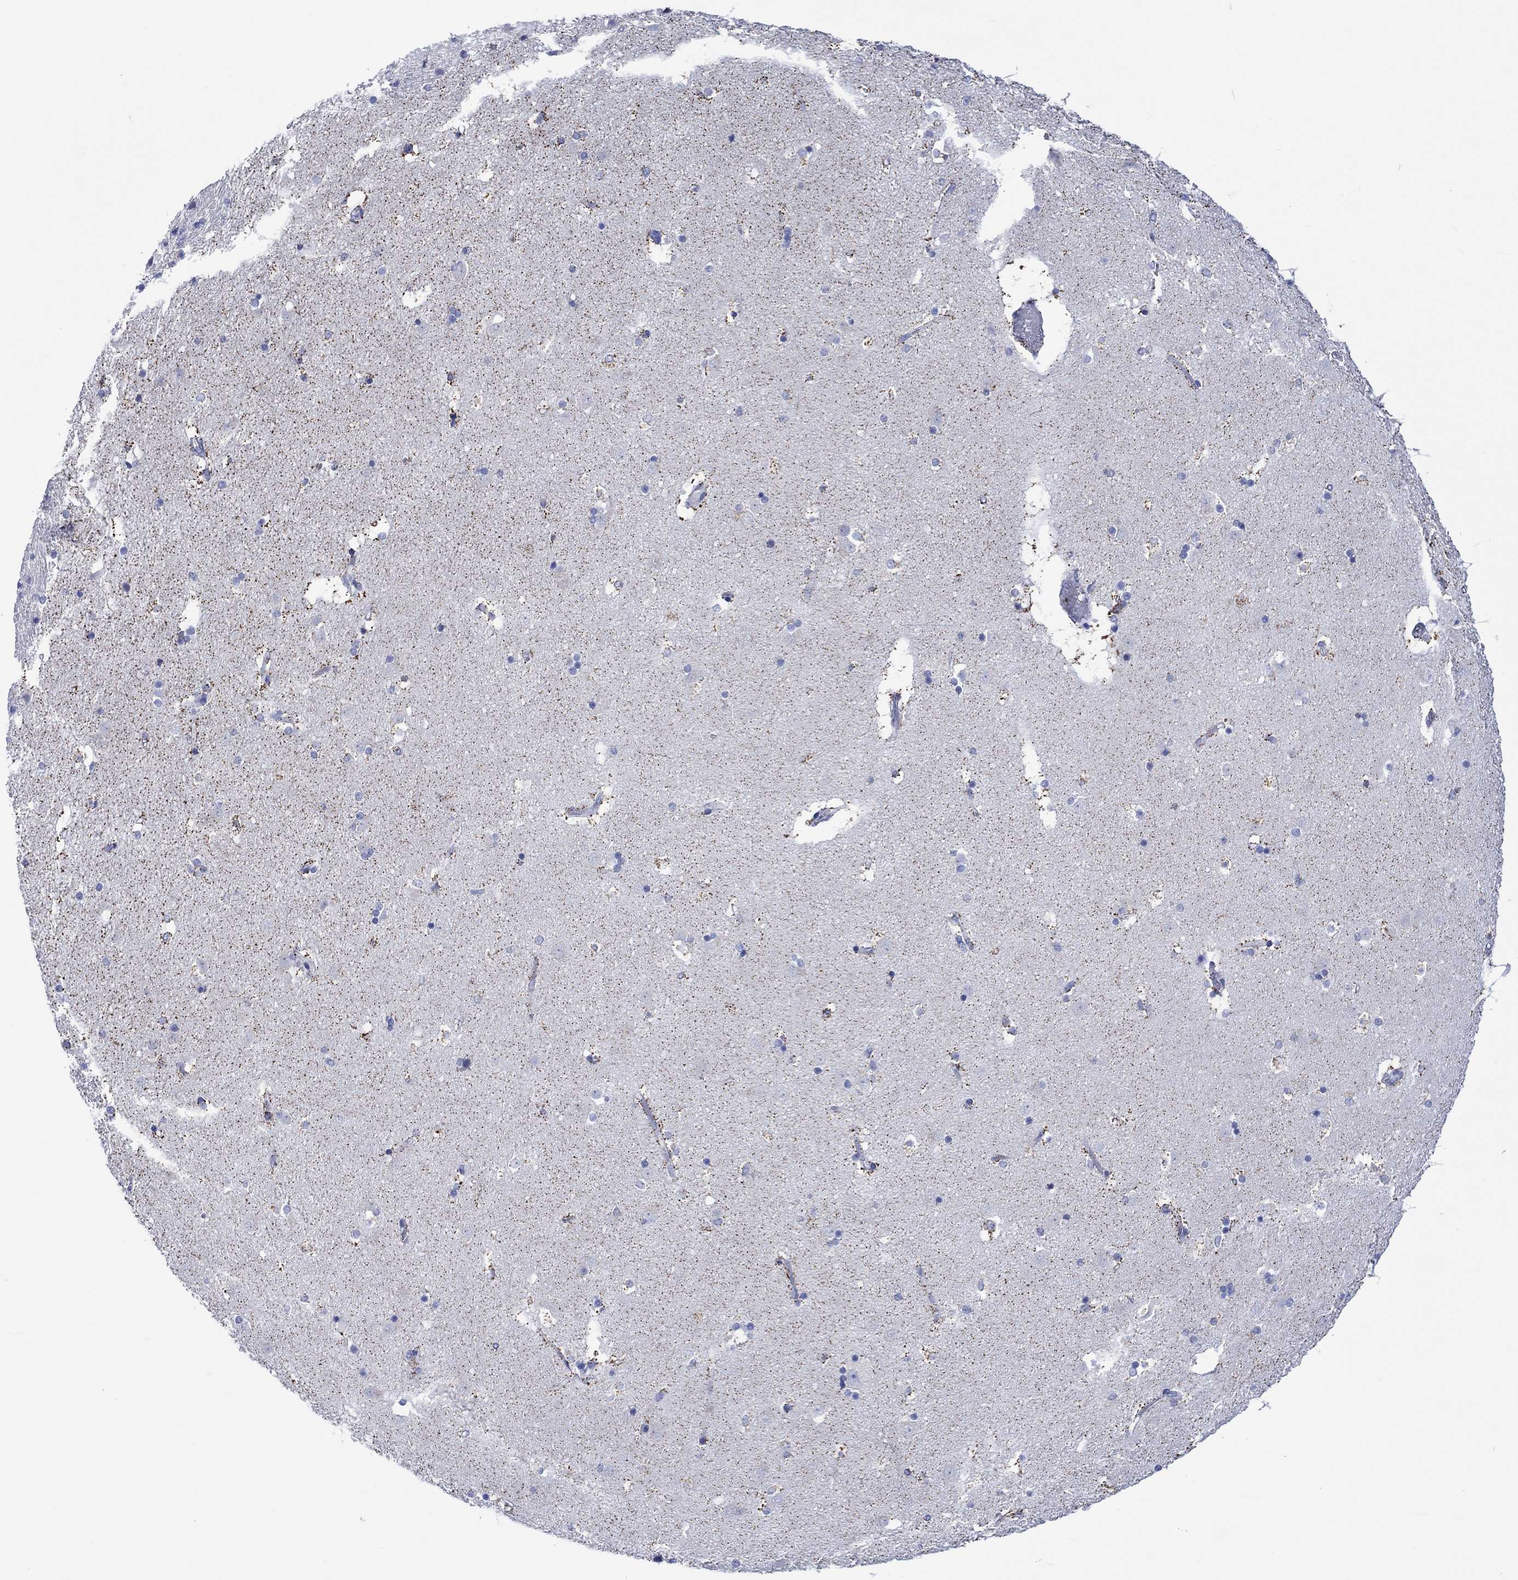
{"staining": {"intensity": "moderate", "quantity": "<25%", "location": "cytoplasmic/membranous"}, "tissue": "caudate", "cell_type": "Glial cells", "image_type": "normal", "snomed": [{"axis": "morphology", "description": "Normal tissue, NOS"}, {"axis": "topography", "description": "Lateral ventricle wall"}], "caption": "About <25% of glial cells in normal human caudate exhibit moderate cytoplasmic/membranous protein positivity as visualized by brown immunohistochemical staining.", "gene": "KLHL33", "patient": {"sex": "male", "age": 51}}